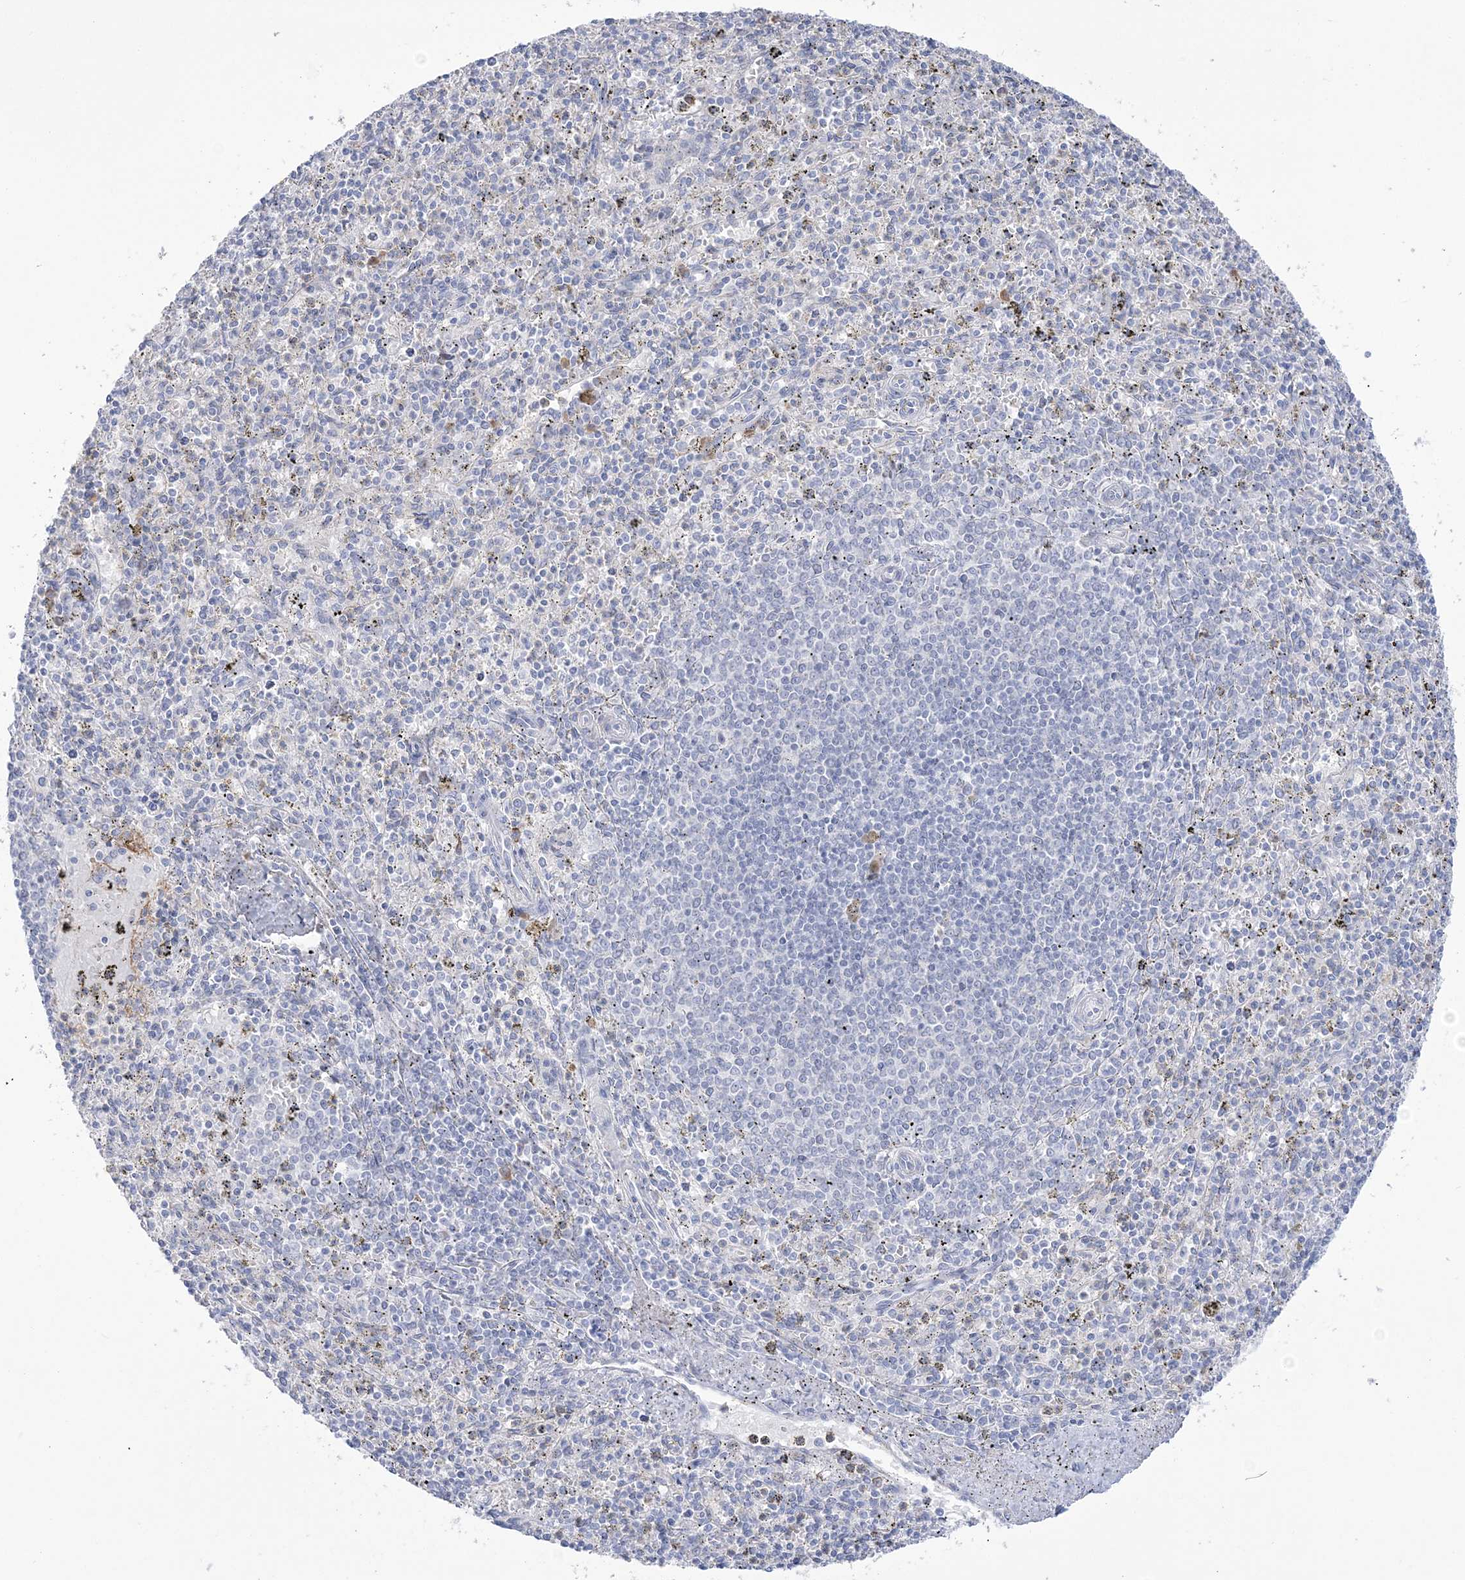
{"staining": {"intensity": "negative", "quantity": "none", "location": "none"}, "tissue": "spleen", "cell_type": "Cells in red pulp", "image_type": "normal", "snomed": [{"axis": "morphology", "description": "Normal tissue, NOS"}, {"axis": "topography", "description": "Spleen"}], "caption": "This is an immunohistochemistry (IHC) image of benign spleen. There is no staining in cells in red pulp.", "gene": "SEMA3D", "patient": {"sex": "male", "age": 72}}